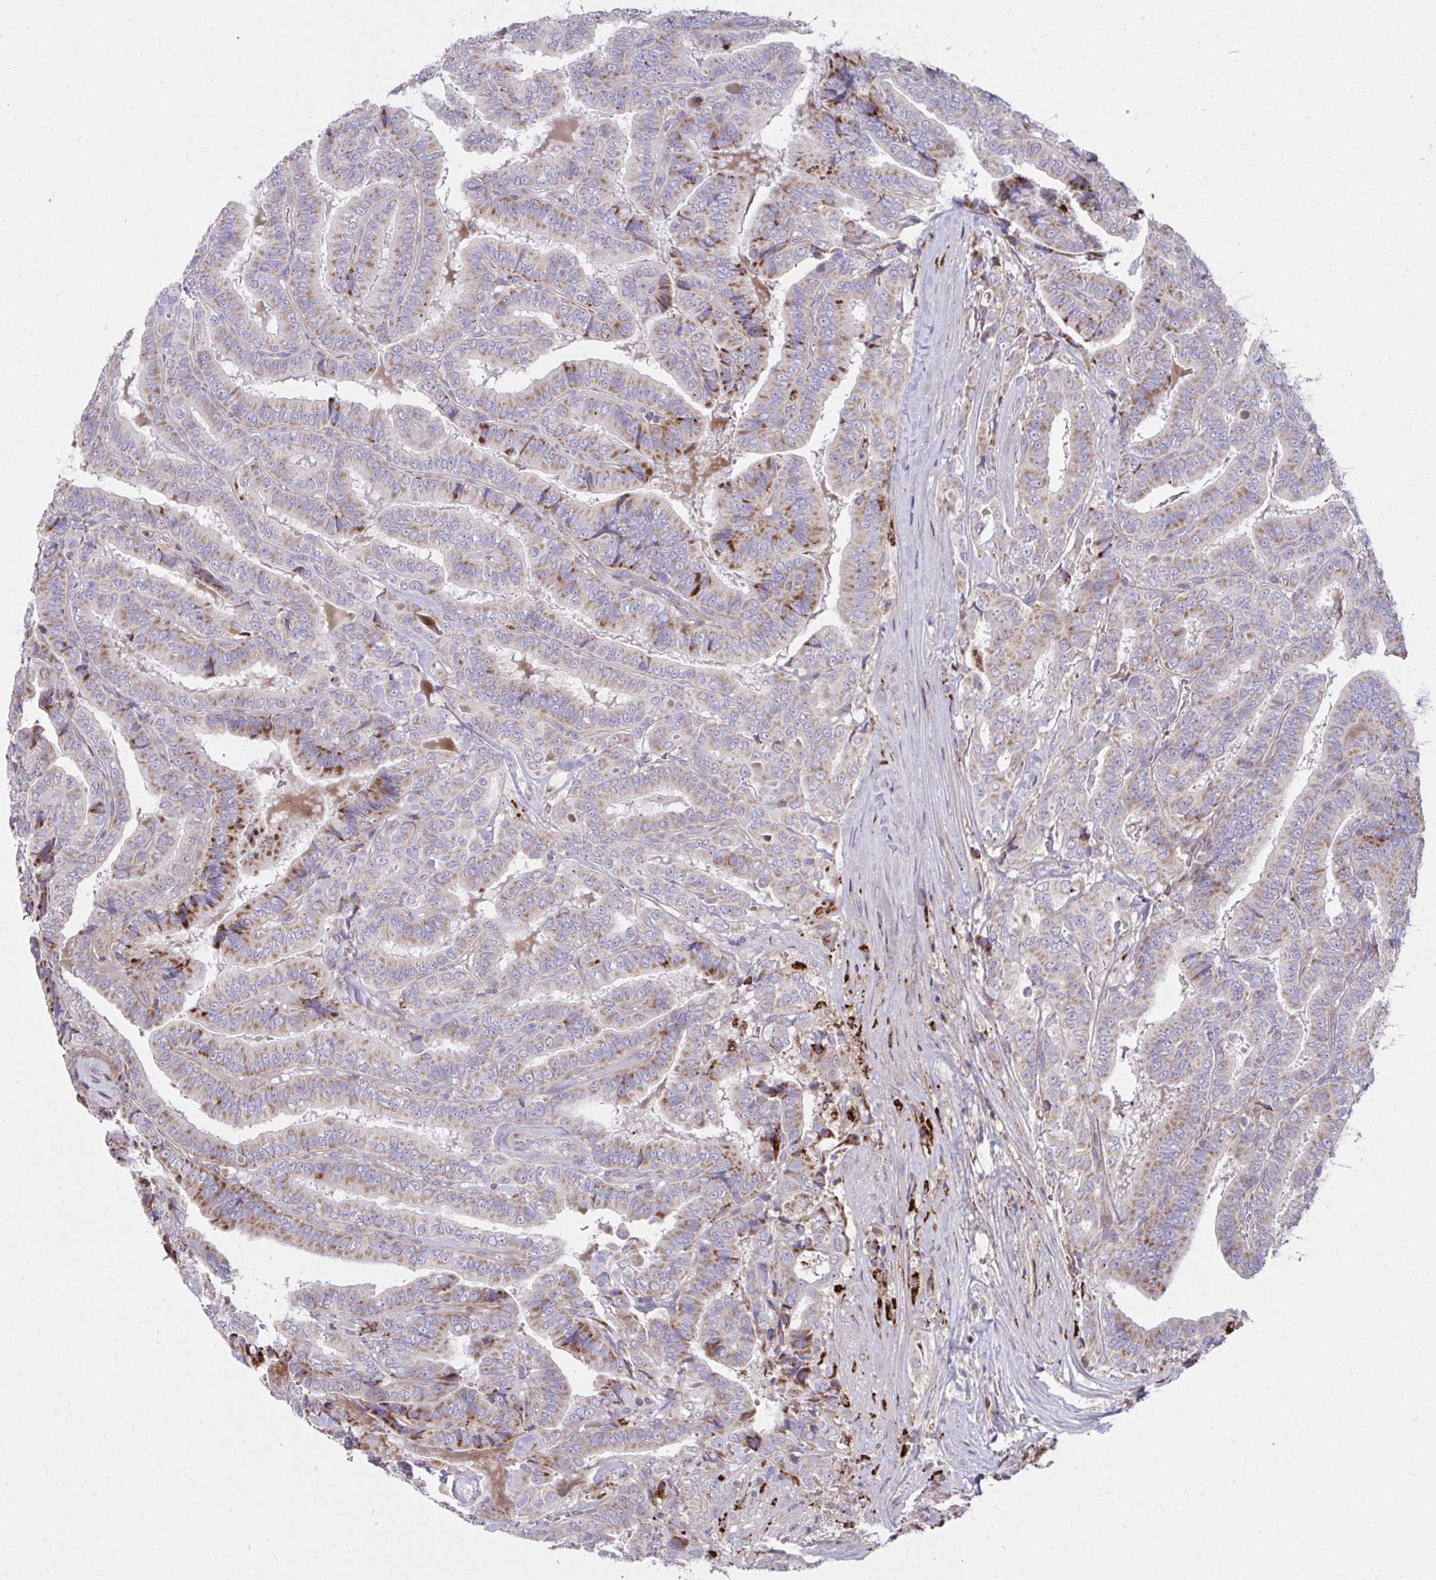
{"staining": {"intensity": "moderate", "quantity": "25%-75%", "location": "cytoplasmic/membranous"}, "tissue": "thyroid cancer", "cell_type": "Tumor cells", "image_type": "cancer", "snomed": [{"axis": "morphology", "description": "Papillary adenocarcinoma, NOS"}, {"axis": "topography", "description": "Thyroid gland"}], "caption": "Immunohistochemical staining of thyroid cancer (papillary adenocarcinoma) demonstrates moderate cytoplasmic/membranous protein positivity in about 25%-75% of tumor cells.", "gene": "C16orf54", "patient": {"sex": "male", "age": 61}}